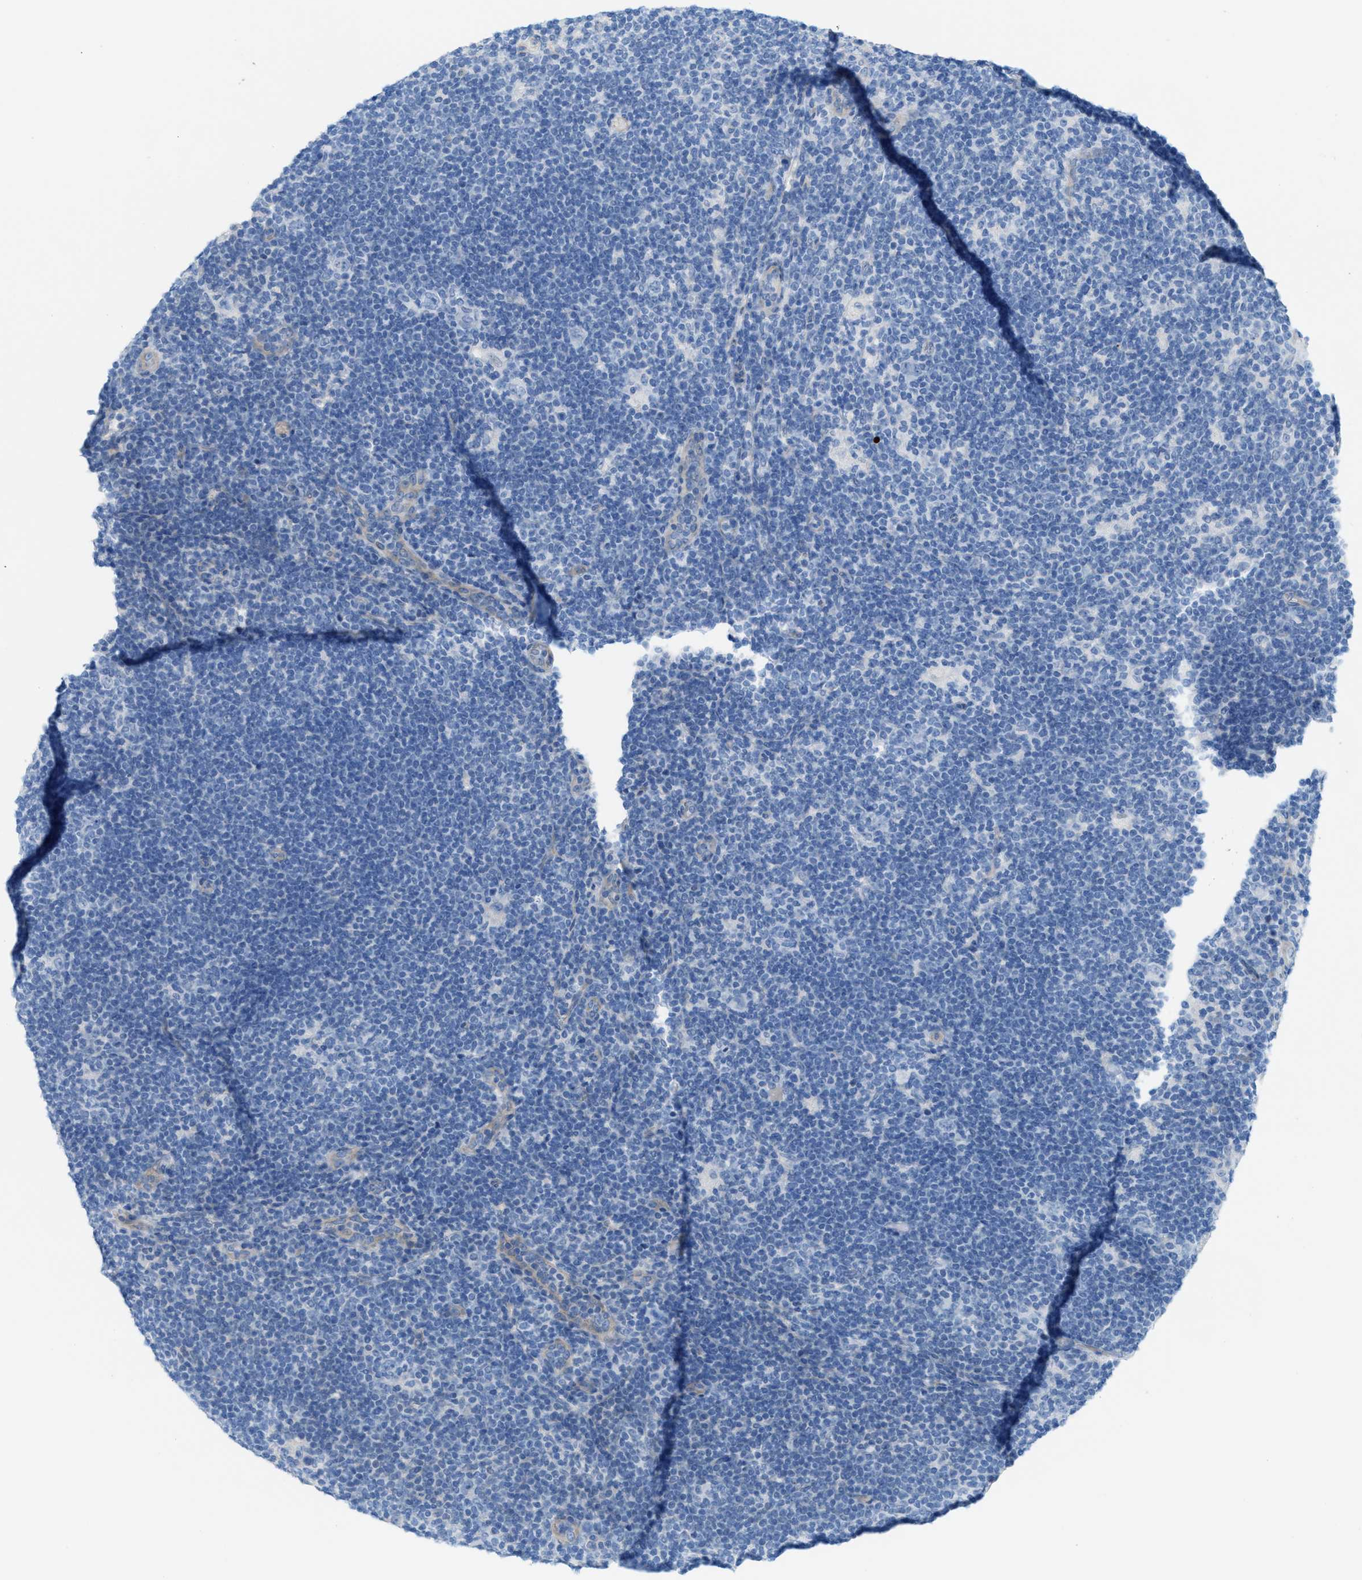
{"staining": {"intensity": "negative", "quantity": "none", "location": "none"}, "tissue": "lymphoma", "cell_type": "Tumor cells", "image_type": "cancer", "snomed": [{"axis": "morphology", "description": "Hodgkin's disease, NOS"}, {"axis": "topography", "description": "Lymph node"}], "caption": "This is an immunohistochemistry (IHC) micrograph of lymphoma. There is no expression in tumor cells.", "gene": "MPP3", "patient": {"sex": "female", "age": 57}}